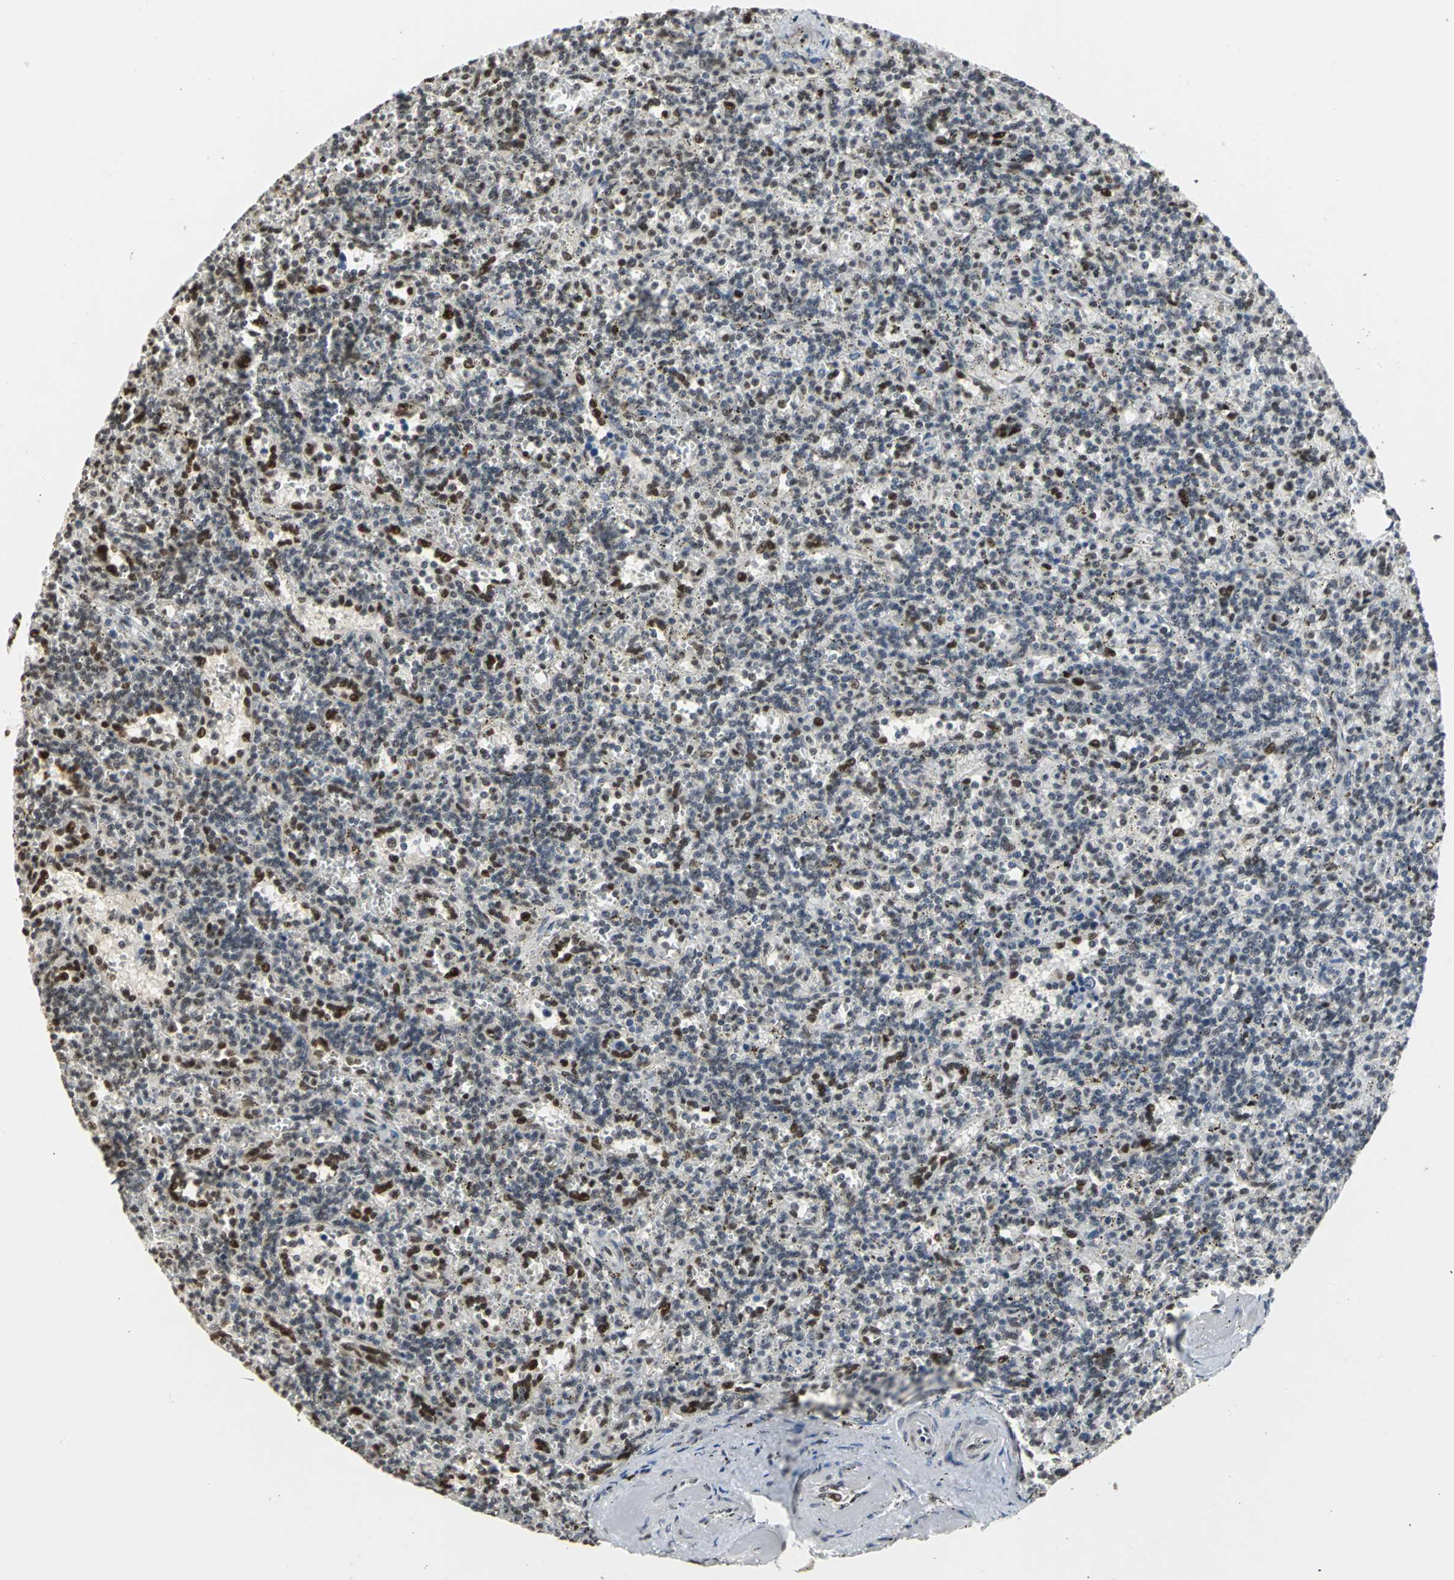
{"staining": {"intensity": "strong", "quantity": "25%-75%", "location": "nuclear"}, "tissue": "lymphoma", "cell_type": "Tumor cells", "image_type": "cancer", "snomed": [{"axis": "morphology", "description": "Malignant lymphoma, non-Hodgkin's type, Low grade"}, {"axis": "topography", "description": "Spleen"}], "caption": "Immunohistochemistry (DAB (3,3'-diaminobenzidine)) staining of low-grade malignant lymphoma, non-Hodgkin's type displays strong nuclear protein expression in about 25%-75% of tumor cells.", "gene": "CCDC88C", "patient": {"sex": "male", "age": 73}}